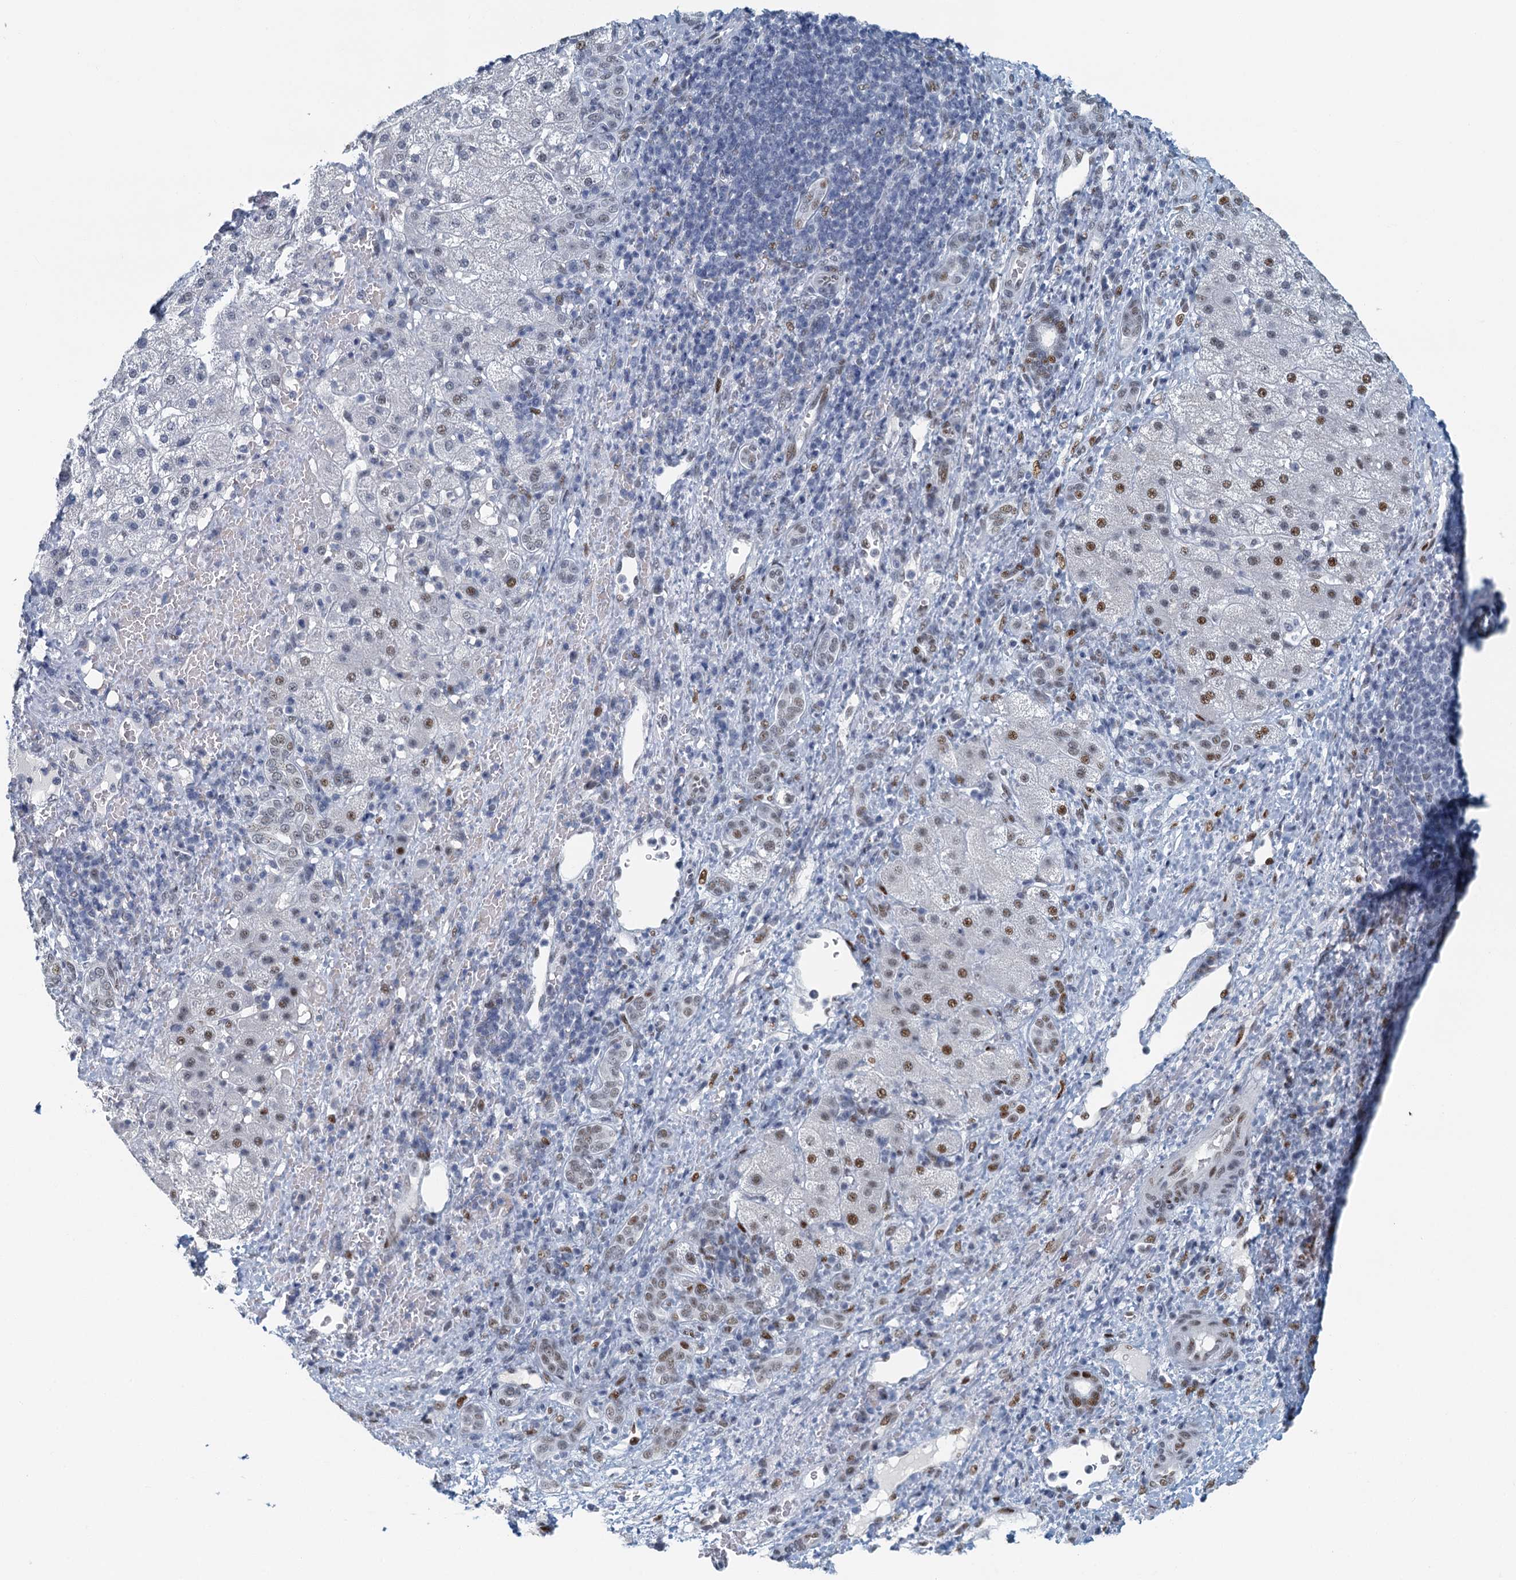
{"staining": {"intensity": "moderate", "quantity": "25%-75%", "location": "nuclear"}, "tissue": "liver cancer", "cell_type": "Tumor cells", "image_type": "cancer", "snomed": [{"axis": "morphology", "description": "Normal tissue, NOS"}, {"axis": "morphology", "description": "Carcinoma, Hepatocellular, NOS"}, {"axis": "topography", "description": "Liver"}], "caption": "Immunohistochemistry (IHC) of liver cancer exhibits medium levels of moderate nuclear staining in about 25%-75% of tumor cells.", "gene": "TTLL9", "patient": {"sex": "male", "age": 57}}